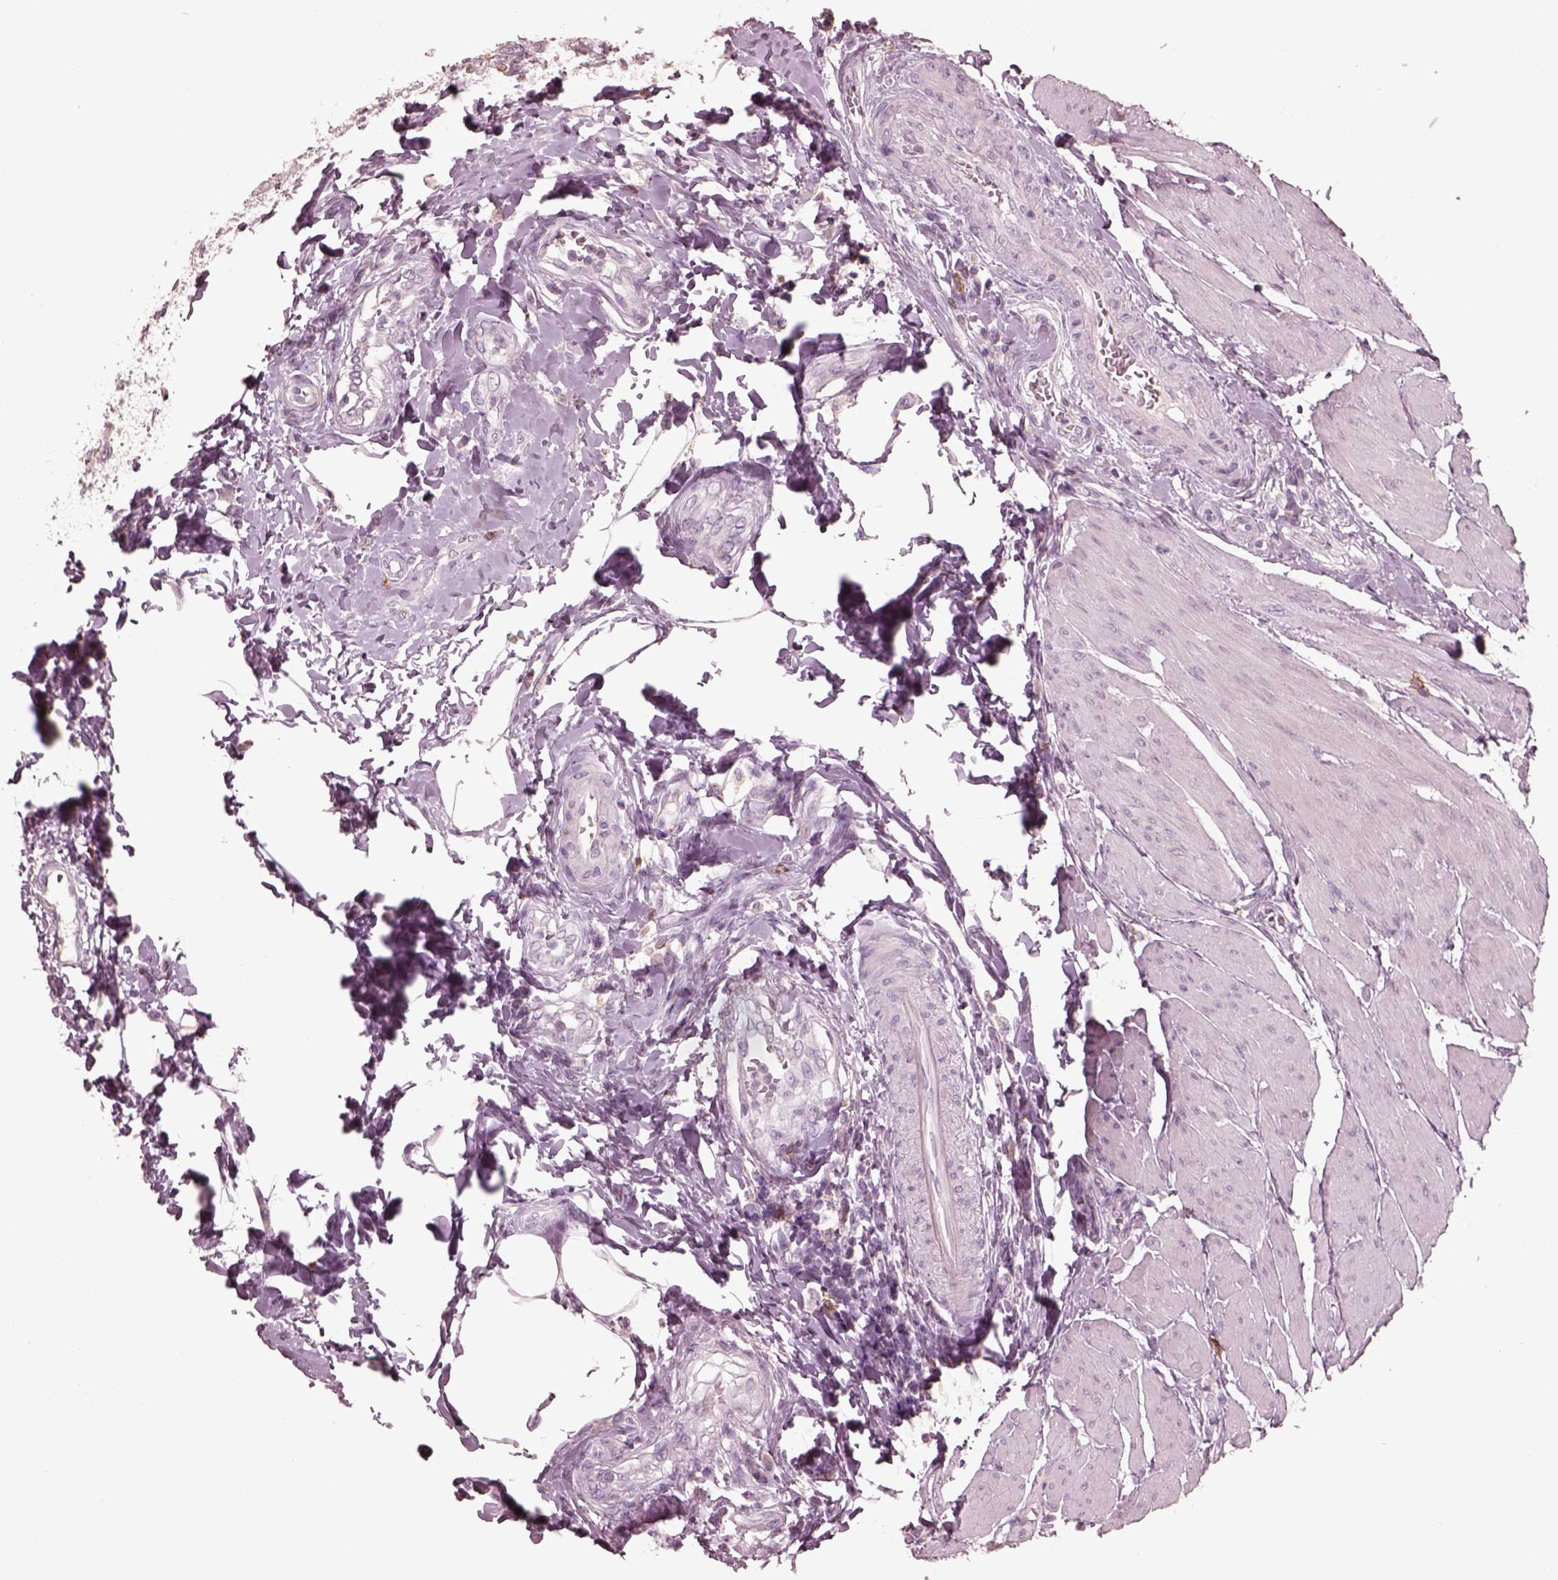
{"staining": {"intensity": "negative", "quantity": "none", "location": "none"}, "tissue": "urothelial cancer", "cell_type": "Tumor cells", "image_type": "cancer", "snomed": [{"axis": "morphology", "description": "Urothelial carcinoma, High grade"}, {"axis": "topography", "description": "Urinary bladder"}], "caption": "Immunohistochemistry (IHC) micrograph of neoplastic tissue: urothelial cancer stained with DAB (3,3'-diaminobenzidine) demonstrates no significant protein staining in tumor cells.", "gene": "PDCD1", "patient": {"sex": "female", "age": 58}}